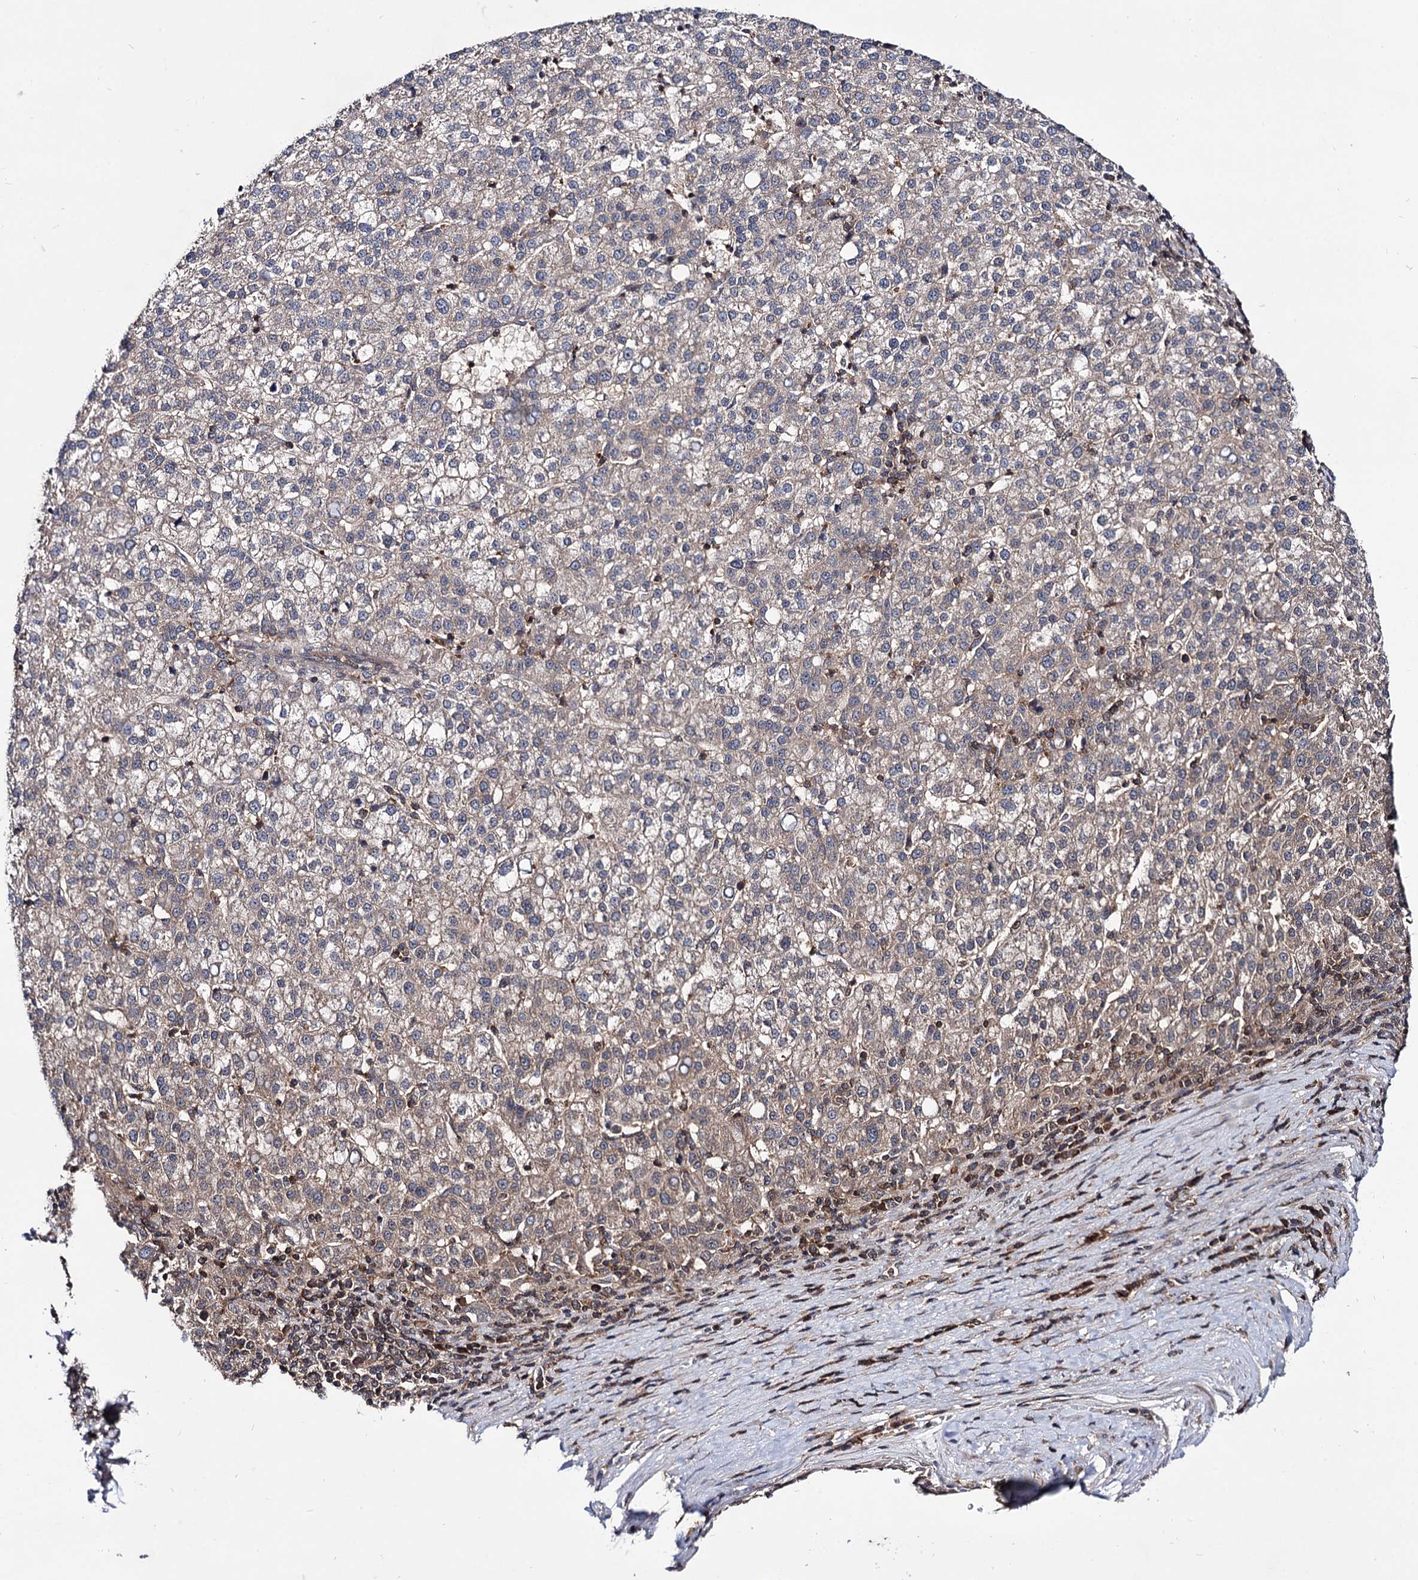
{"staining": {"intensity": "moderate", "quantity": "<25%", "location": "cytoplasmic/membranous"}, "tissue": "liver cancer", "cell_type": "Tumor cells", "image_type": "cancer", "snomed": [{"axis": "morphology", "description": "Carcinoma, Hepatocellular, NOS"}, {"axis": "topography", "description": "Liver"}], "caption": "Human hepatocellular carcinoma (liver) stained for a protein (brown) displays moderate cytoplasmic/membranous positive positivity in about <25% of tumor cells.", "gene": "MICAL2", "patient": {"sex": "female", "age": 58}}